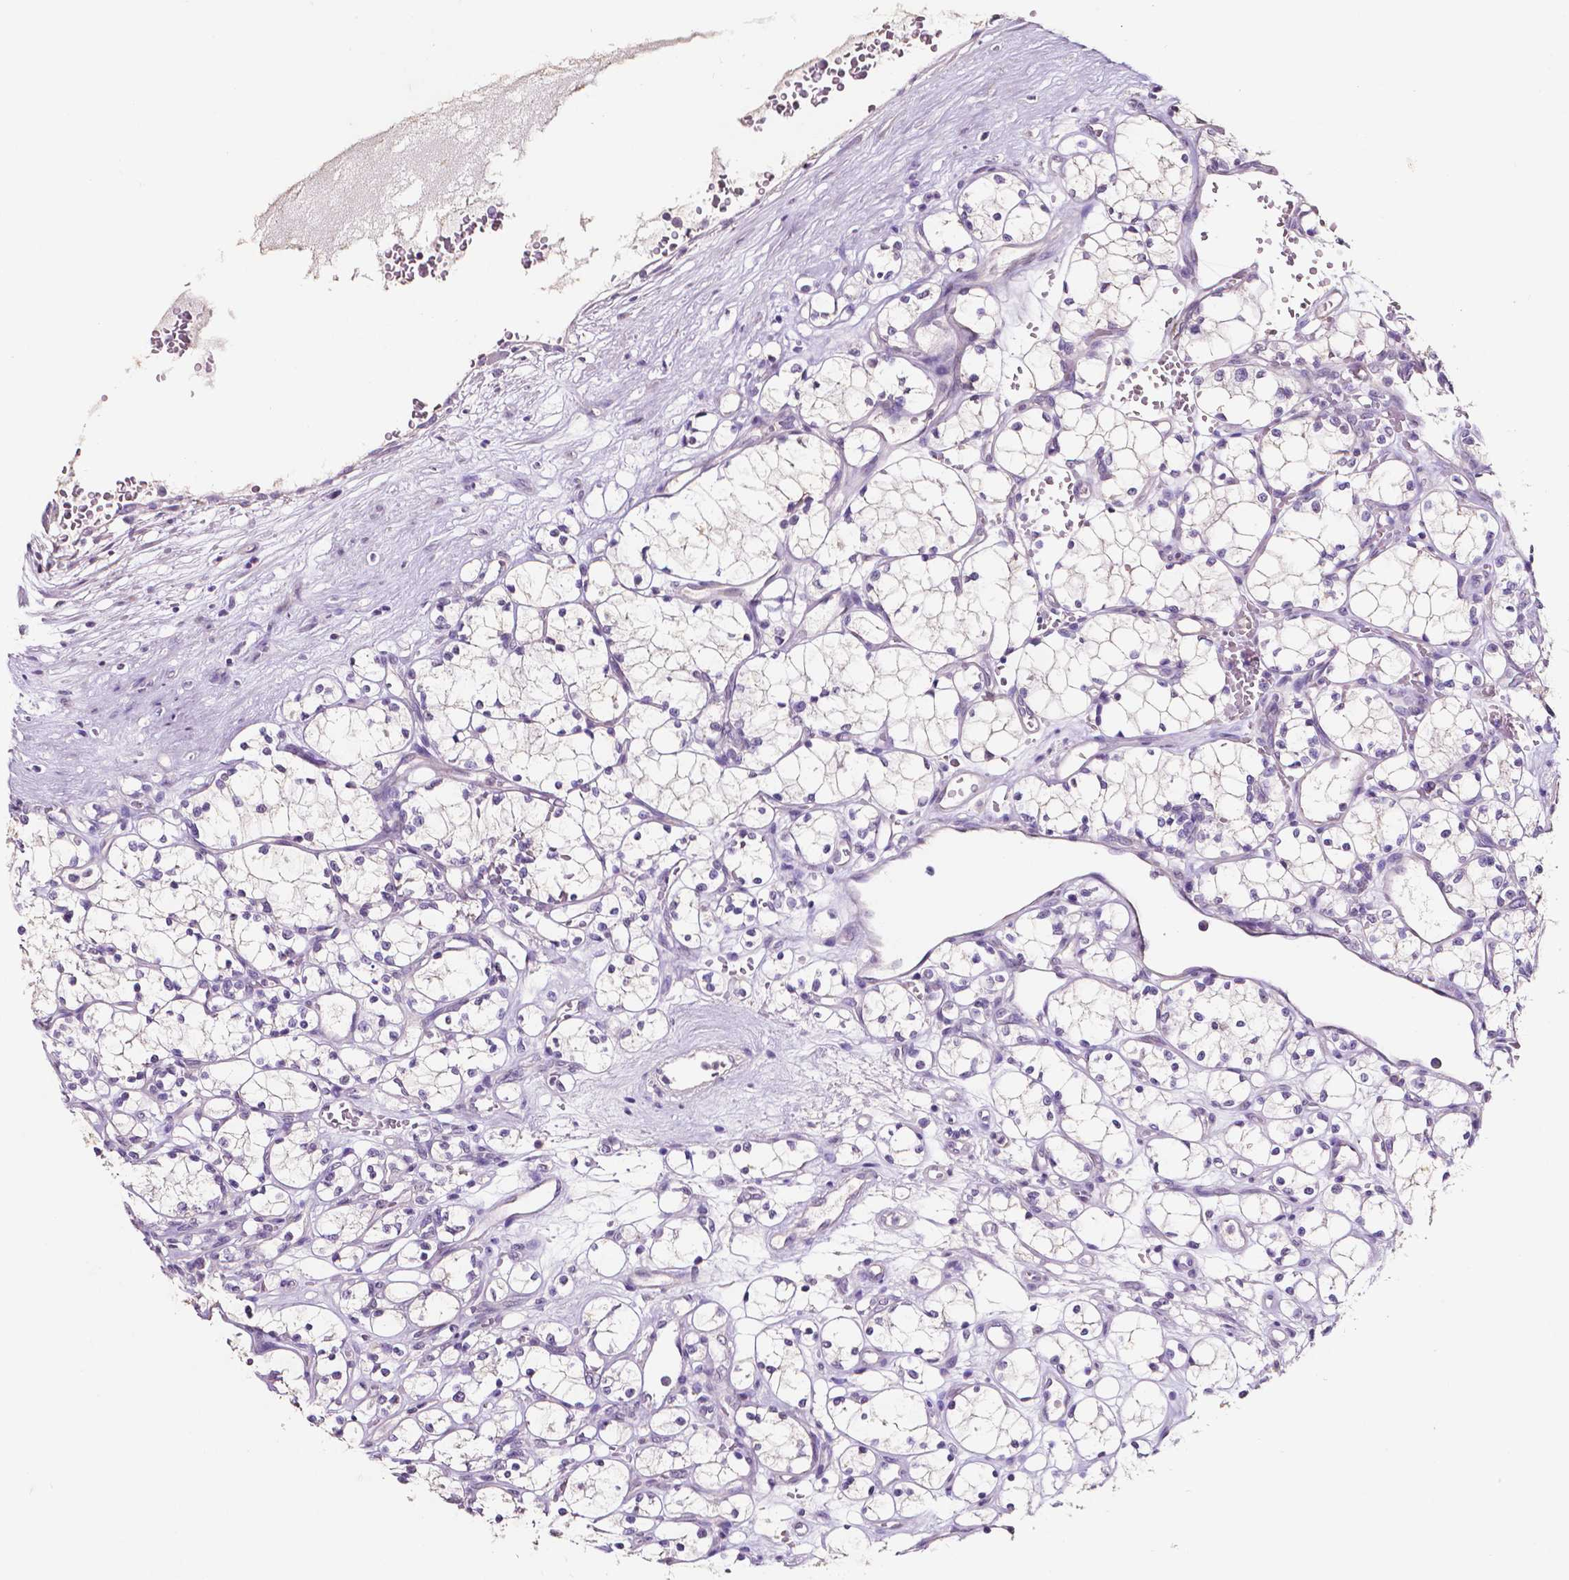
{"staining": {"intensity": "negative", "quantity": "none", "location": "none"}, "tissue": "renal cancer", "cell_type": "Tumor cells", "image_type": "cancer", "snomed": [{"axis": "morphology", "description": "Adenocarcinoma, NOS"}, {"axis": "topography", "description": "Kidney"}], "caption": "Human renal cancer (adenocarcinoma) stained for a protein using immunohistochemistry shows no positivity in tumor cells.", "gene": "PSAT1", "patient": {"sex": "female", "age": 69}}